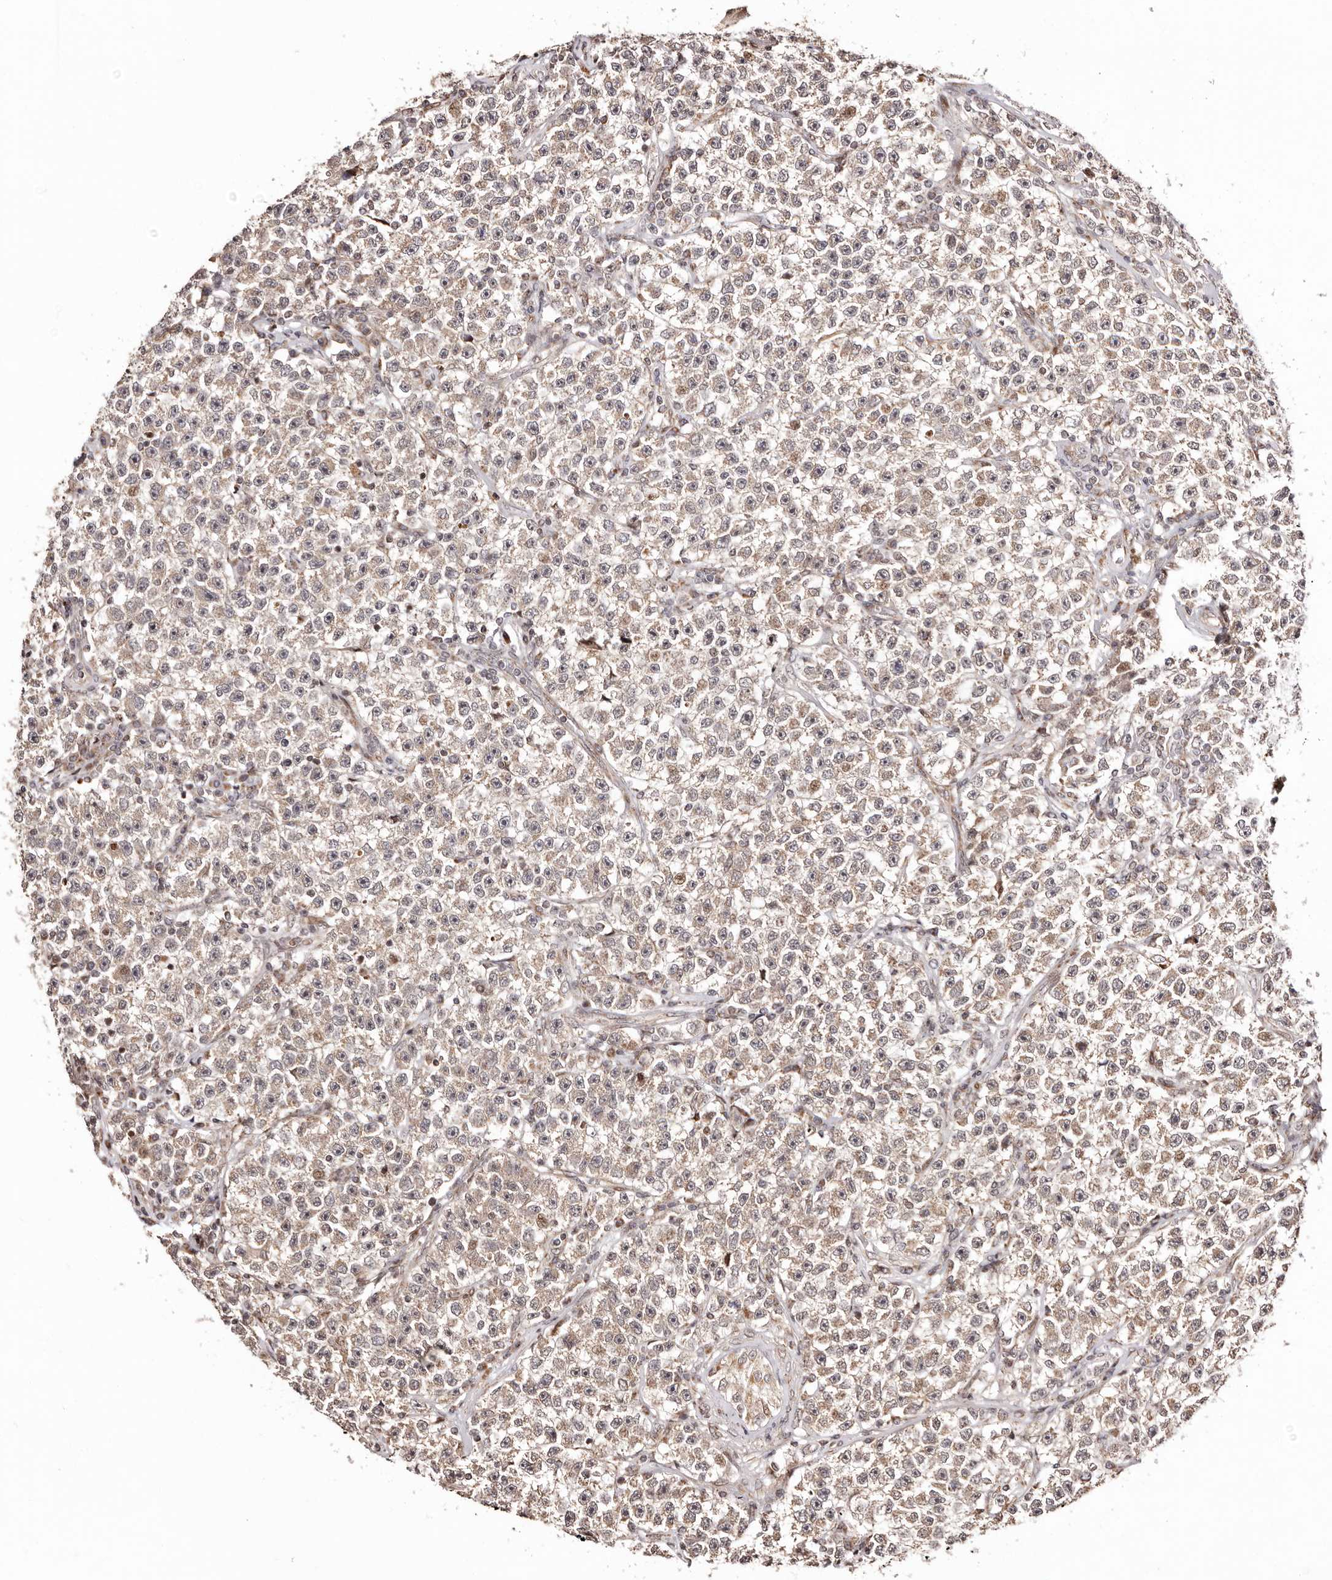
{"staining": {"intensity": "weak", "quantity": "25%-75%", "location": "cytoplasmic/membranous,nuclear"}, "tissue": "testis cancer", "cell_type": "Tumor cells", "image_type": "cancer", "snomed": [{"axis": "morphology", "description": "Seminoma, NOS"}, {"axis": "topography", "description": "Testis"}], "caption": "IHC of human seminoma (testis) displays low levels of weak cytoplasmic/membranous and nuclear expression in about 25%-75% of tumor cells. The protein is stained brown, and the nuclei are stained in blue (DAB IHC with brightfield microscopy, high magnification).", "gene": "HIVEP3", "patient": {"sex": "male", "age": 22}}